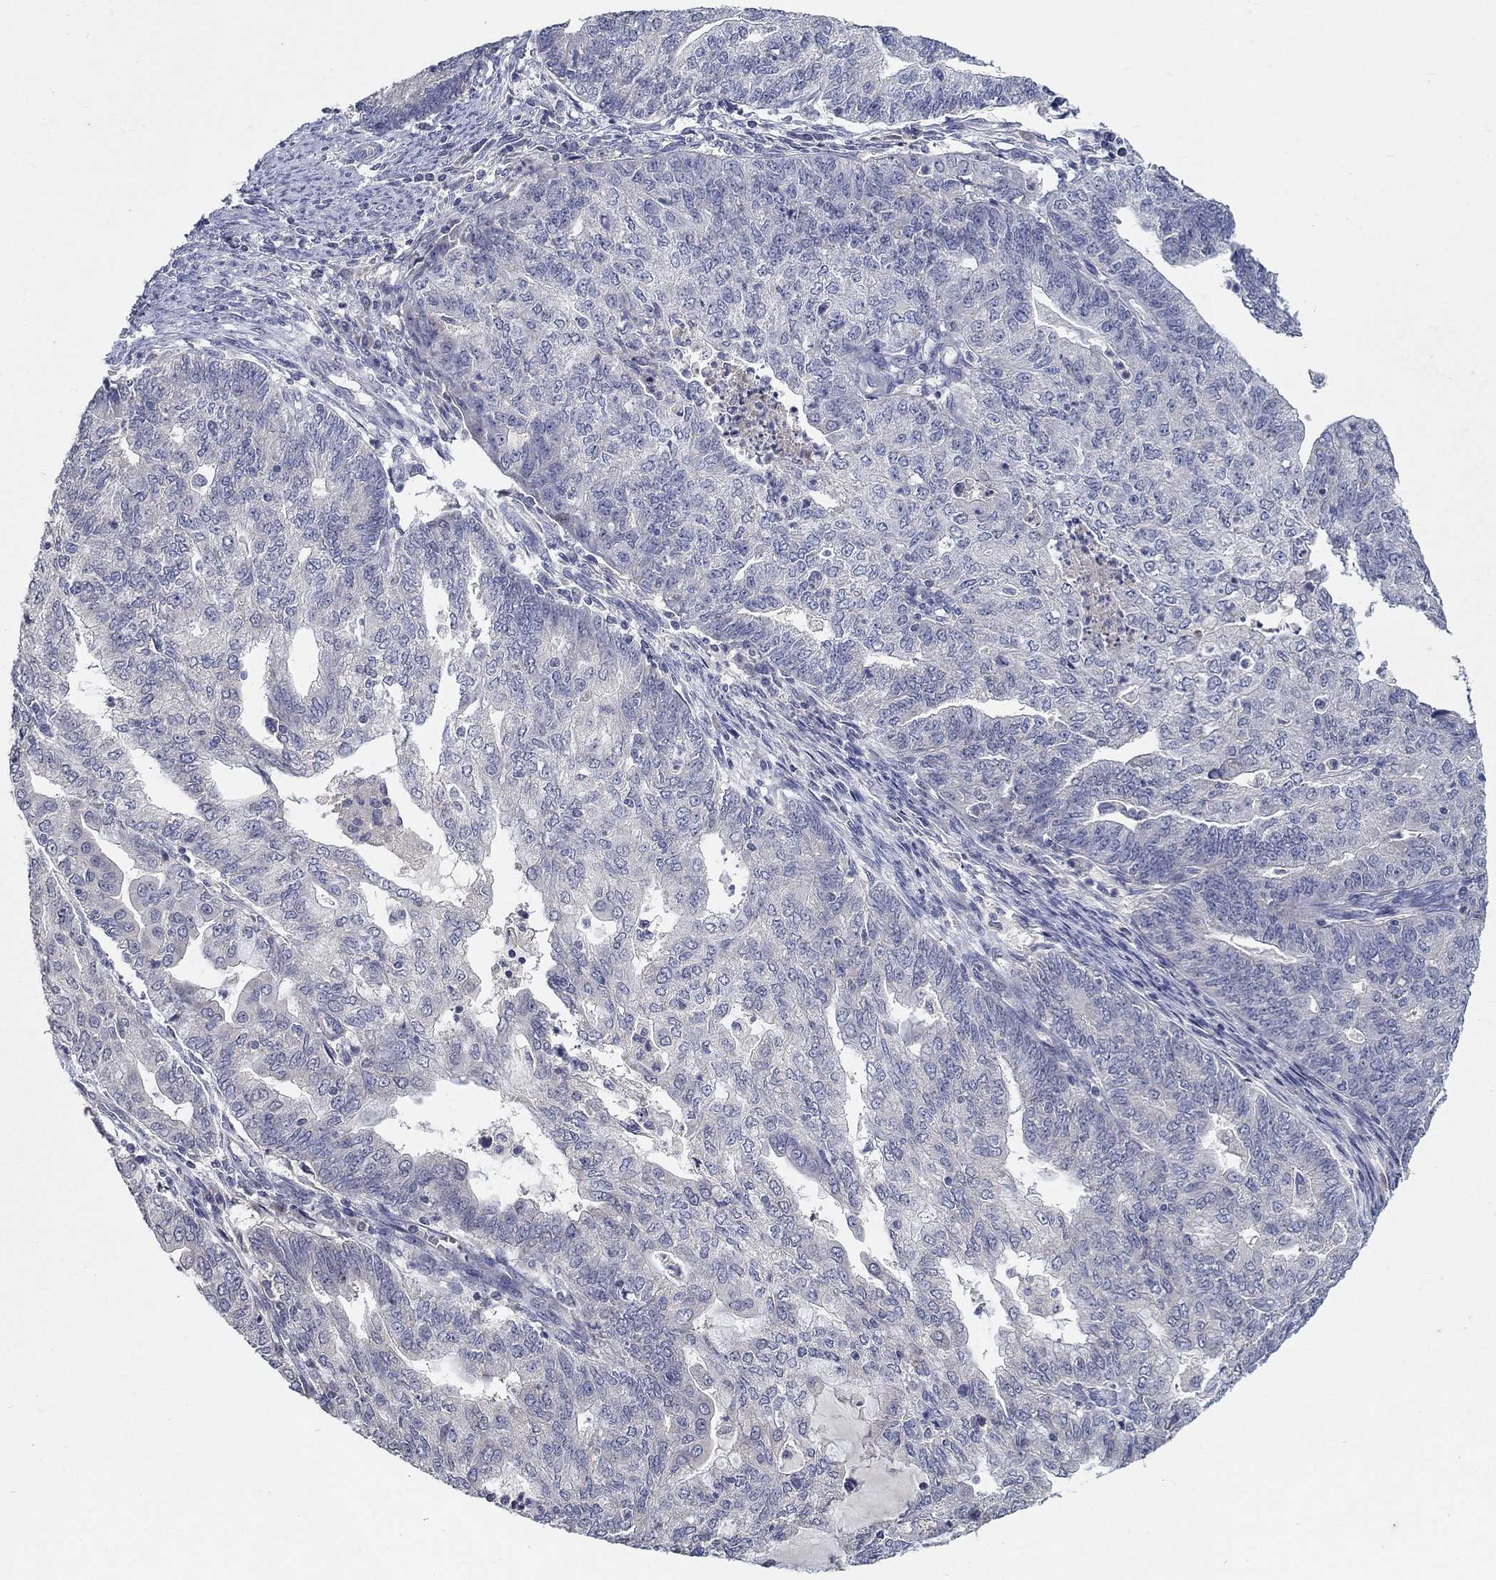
{"staining": {"intensity": "negative", "quantity": "none", "location": "none"}, "tissue": "endometrial cancer", "cell_type": "Tumor cells", "image_type": "cancer", "snomed": [{"axis": "morphology", "description": "Adenocarcinoma, NOS"}, {"axis": "topography", "description": "Endometrium"}], "caption": "High power microscopy histopathology image of an immunohistochemistry (IHC) histopathology image of adenocarcinoma (endometrial), revealing no significant staining in tumor cells.", "gene": "PROZ", "patient": {"sex": "female", "age": 82}}